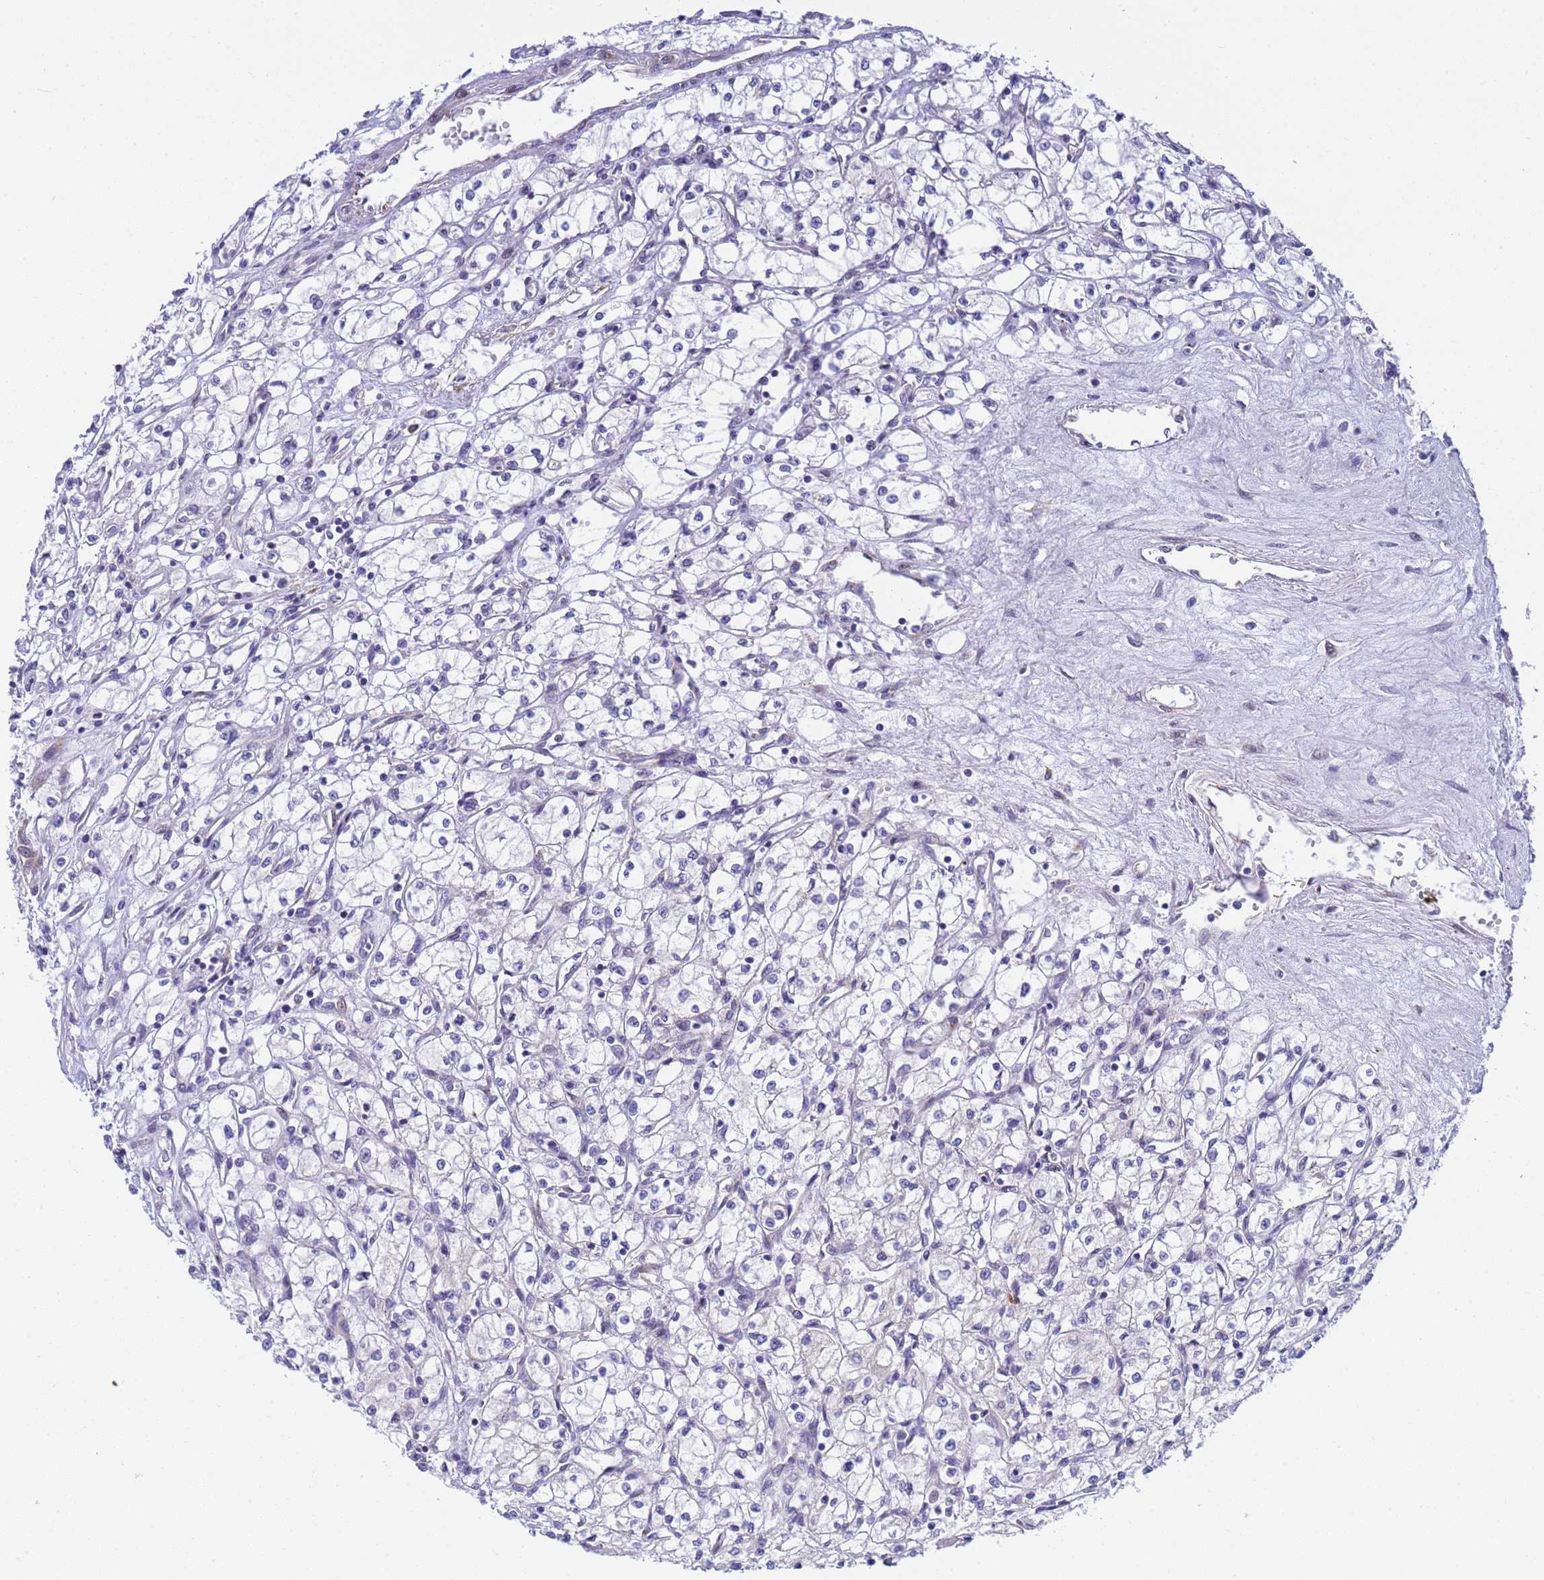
{"staining": {"intensity": "negative", "quantity": "none", "location": "none"}, "tissue": "renal cancer", "cell_type": "Tumor cells", "image_type": "cancer", "snomed": [{"axis": "morphology", "description": "Adenocarcinoma, NOS"}, {"axis": "topography", "description": "Kidney"}], "caption": "Immunohistochemistry of human renal cancer displays no expression in tumor cells.", "gene": "RHBDD3", "patient": {"sex": "male", "age": 59}}